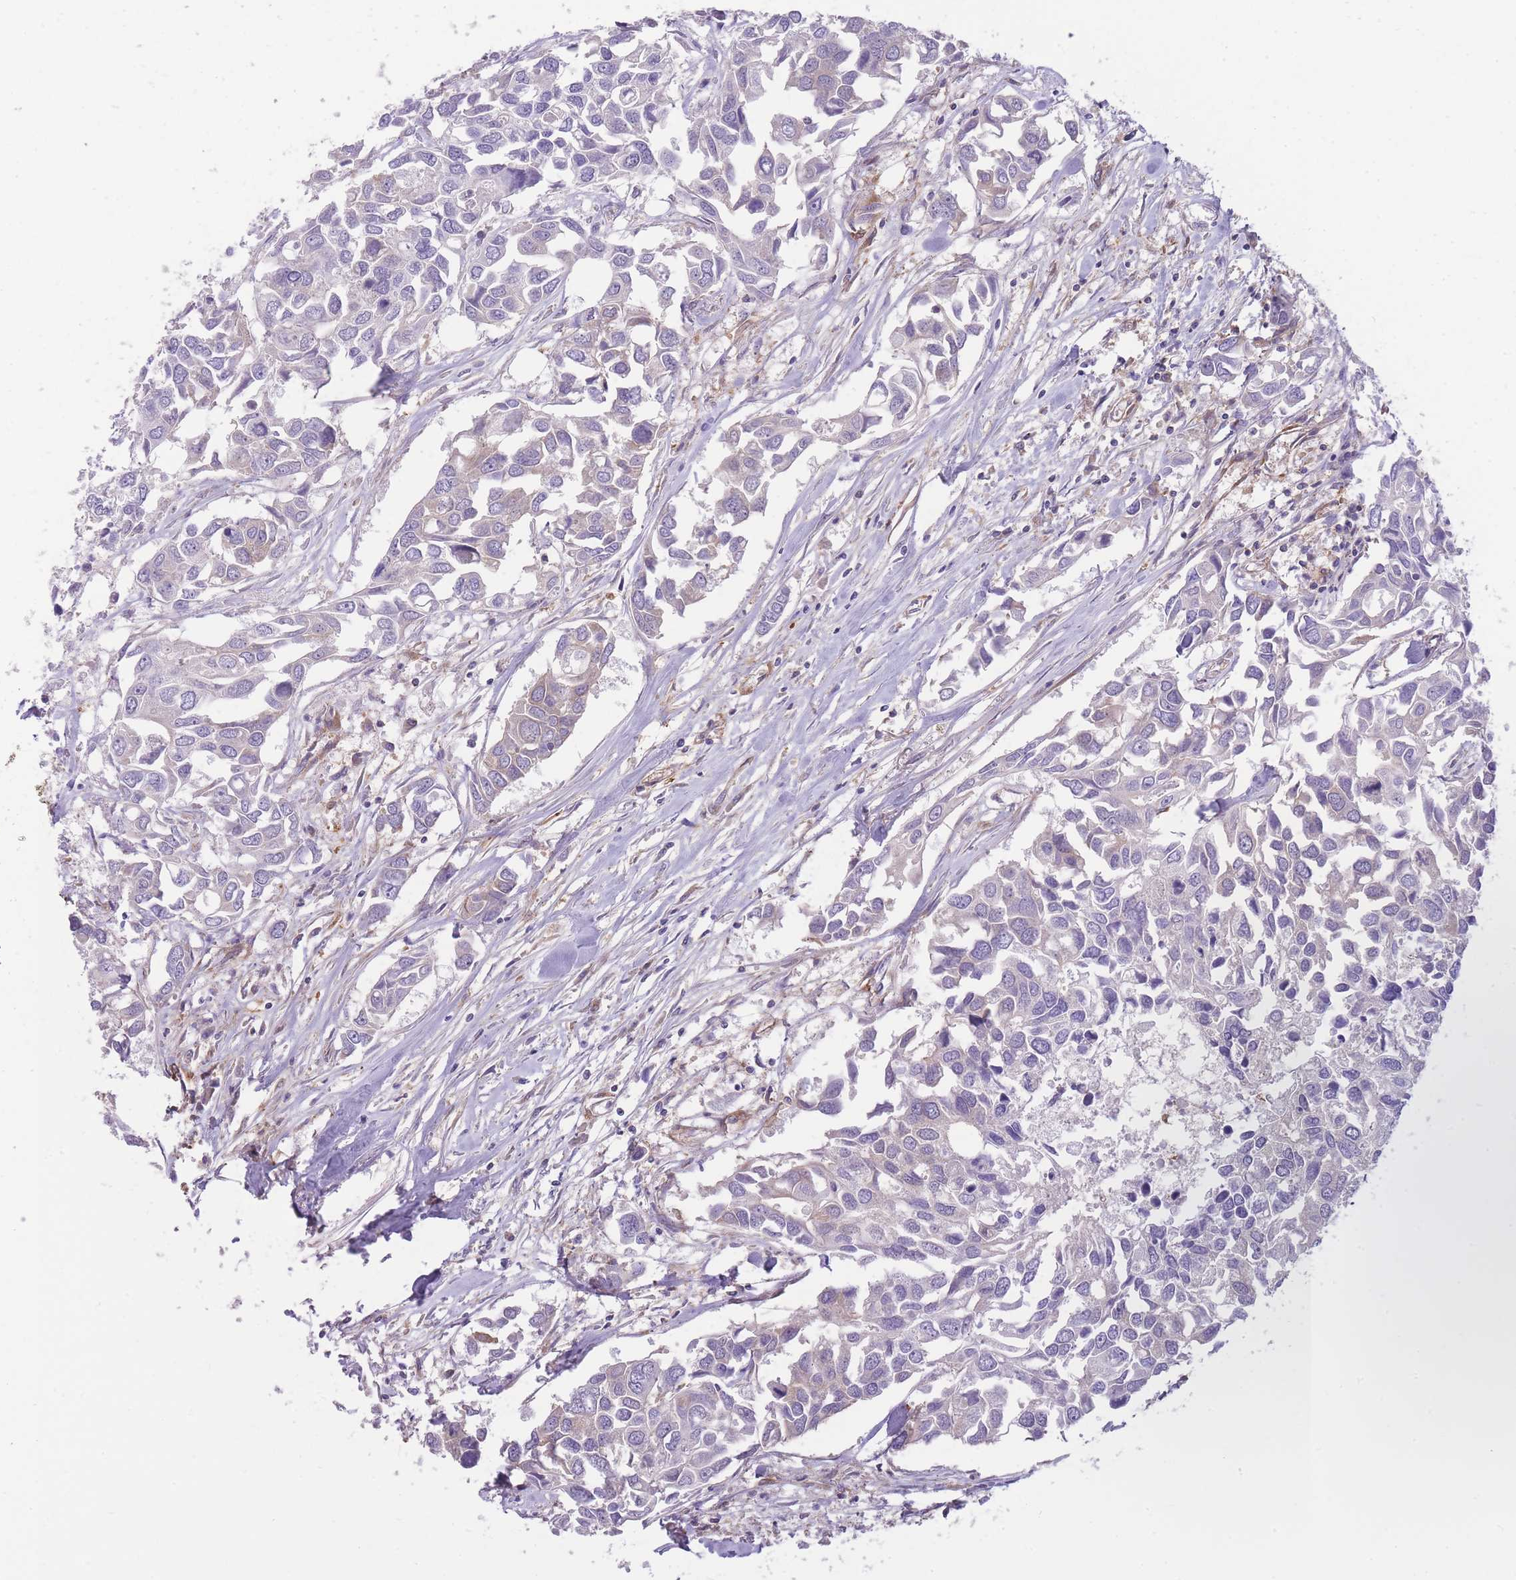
{"staining": {"intensity": "negative", "quantity": "none", "location": "none"}, "tissue": "breast cancer", "cell_type": "Tumor cells", "image_type": "cancer", "snomed": [{"axis": "morphology", "description": "Duct carcinoma"}, {"axis": "topography", "description": "Breast"}], "caption": "Tumor cells show no significant staining in breast cancer (infiltrating ductal carcinoma). Nuclei are stained in blue.", "gene": "PRKAR1A", "patient": {"sex": "female", "age": 83}}